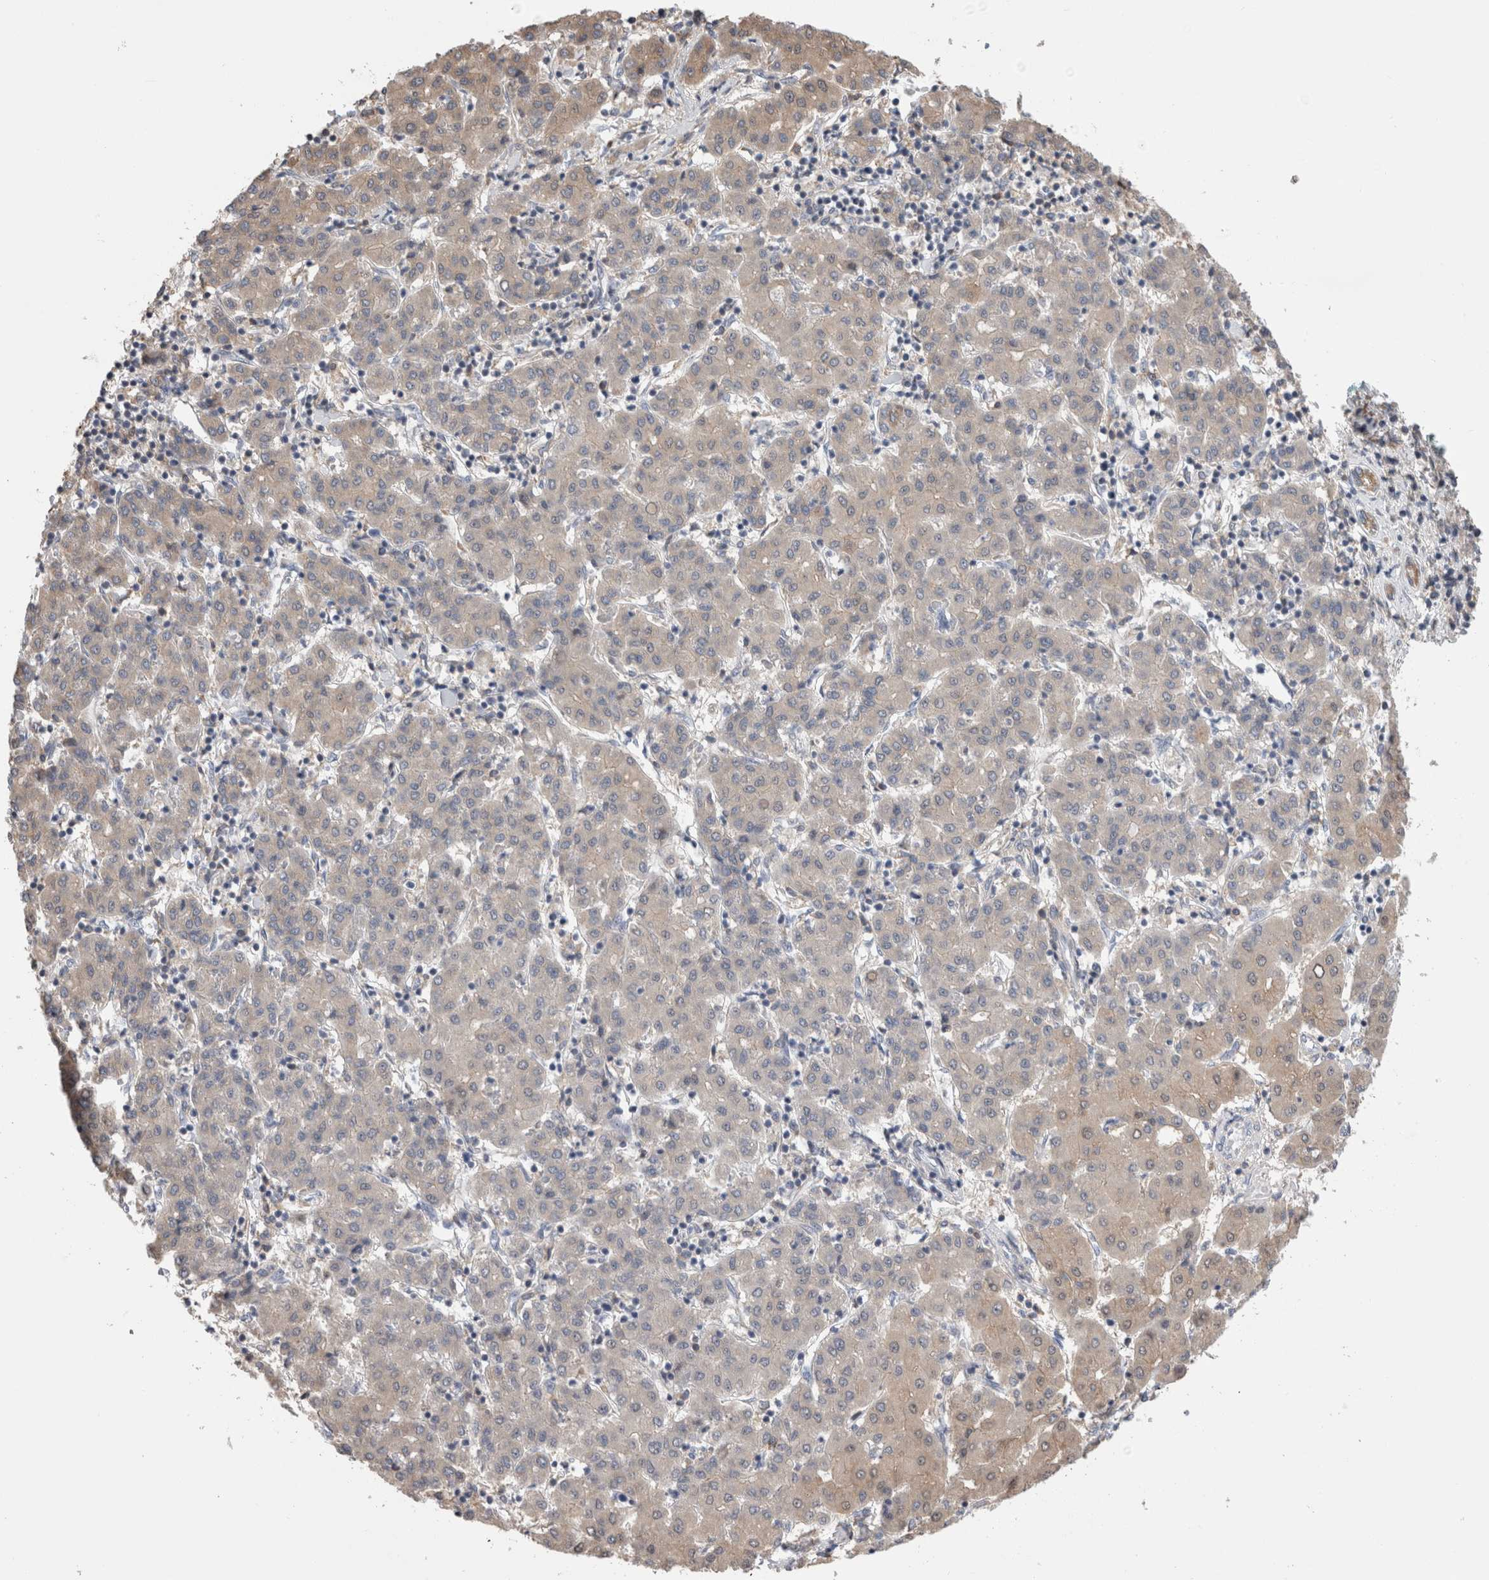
{"staining": {"intensity": "weak", "quantity": "<25%", "location": "cytoplasmic/membranous"}, "tissue": "liver cancer", "cell_type": "Tumor cells", "image_type": "cancer", "snomed": [{"axis": "morphology", "description": "Carcinoma, Hepatocellular, NOS"}, {"axis": "topography", "description": "Liver"}], "caption": "Liver cancer (hepatocellular carcinoma) was stained to show a protein in brown. There is no significant expression in tumor cells. (Brightfield microscopy of DAB (3,3'-diaminobenzidine) IHC at high magnification).", "gene": "SMAP2", "patient": {"sex": "male", "age": 65}}